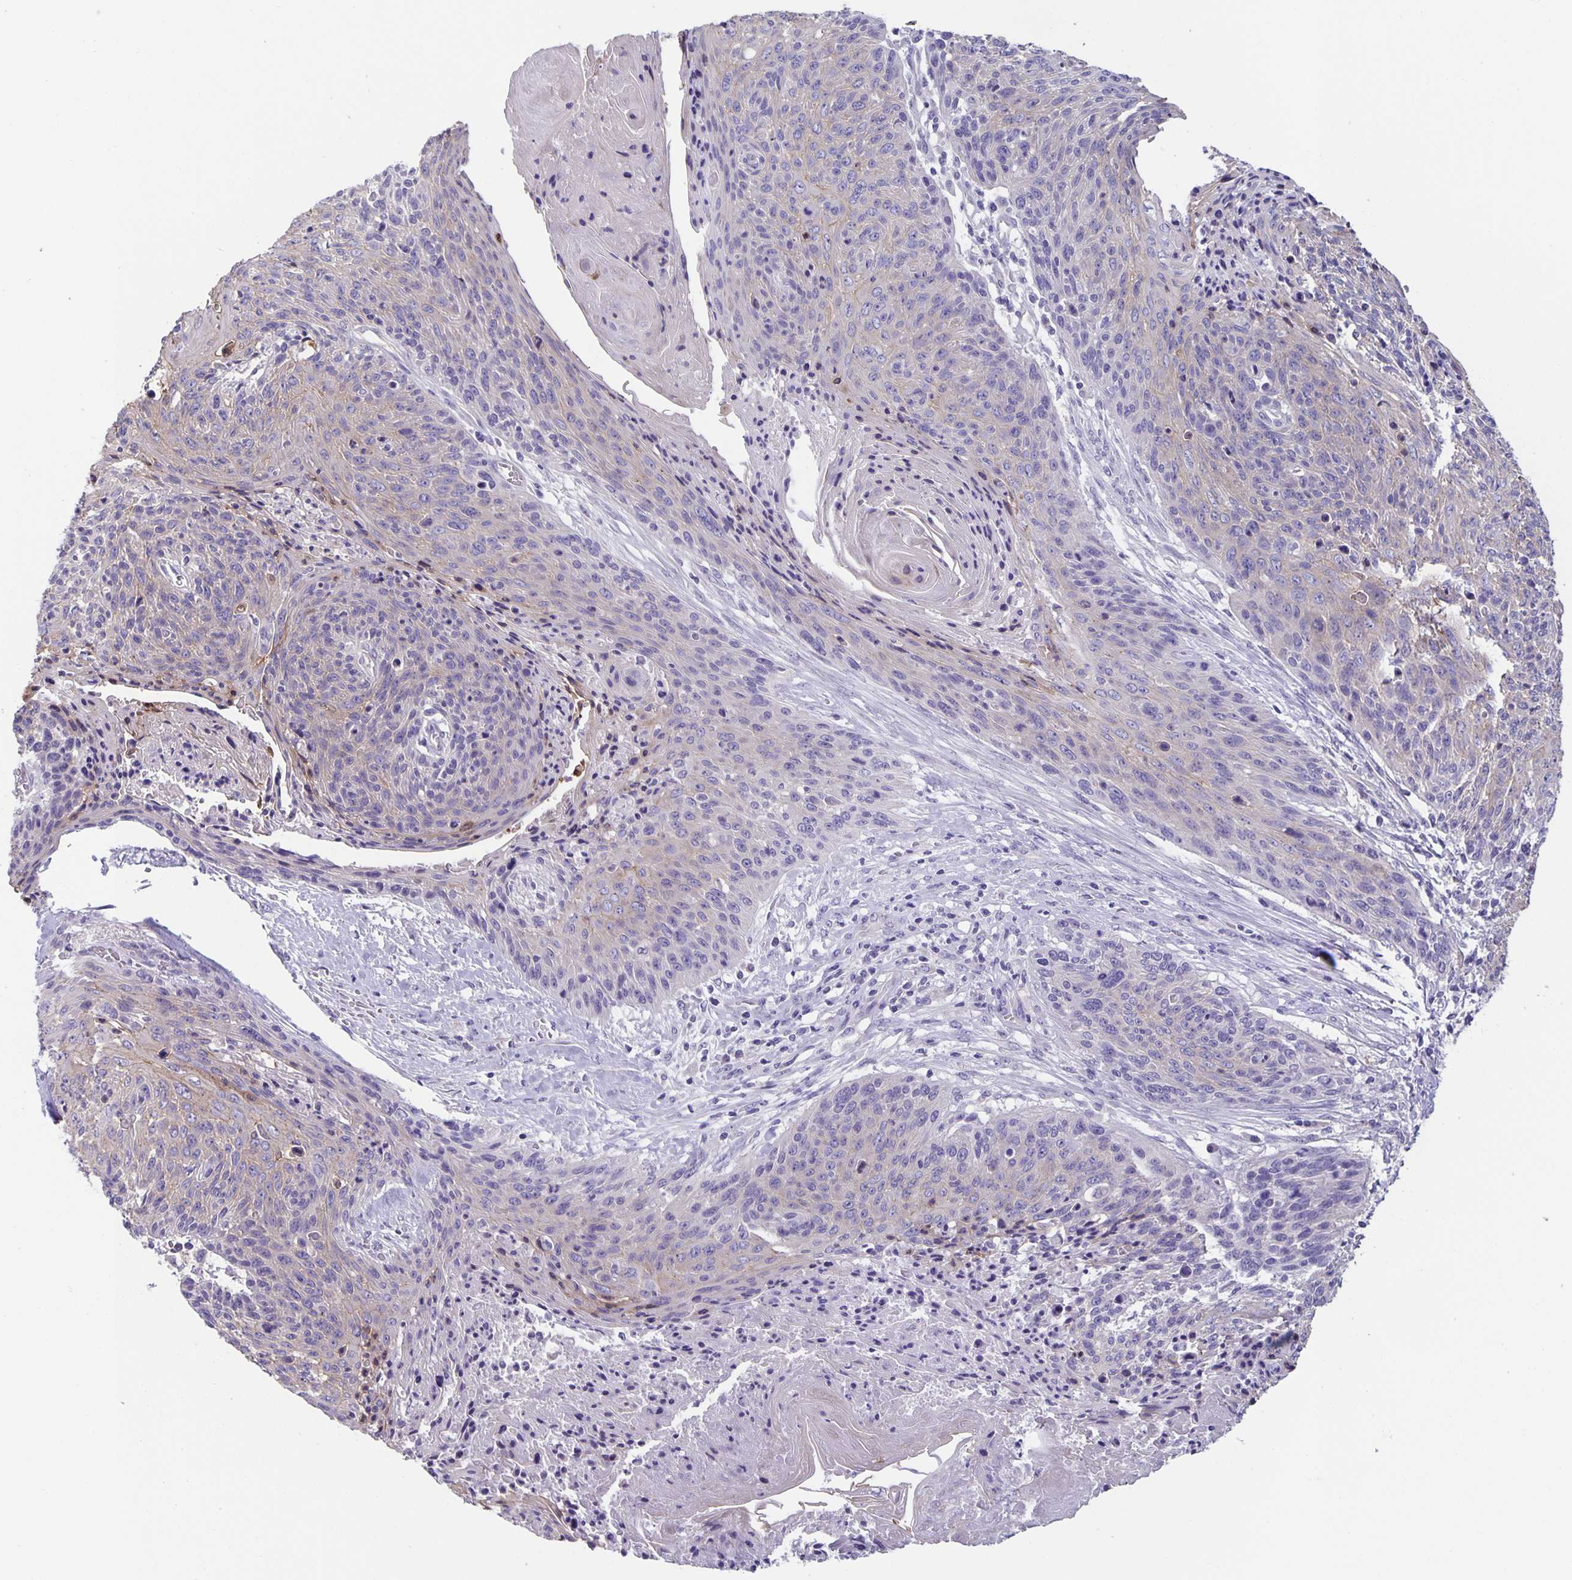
{"staining": {"intensity": "negative", "quantity": "none", "location": "none"}, "tissue": "cervical cancer", "cell_type": "Tumor cells", "image_type": "cancer", "snomed": [{"axis": "morphology", "description": "Squamous cell carcinoma, NOS"}, {"axis": "topography", "description": "Cervix"}], "caption": "High magnification brightfield microscopy of cervical cancer (squamous cell carcinoma) stained with DAB (brown) and counterstained with hematoxylin (blue): tumor cells show no significant positivity.", "gene": "PTPN3", "patient": {"sex": "female", "age": 45}}